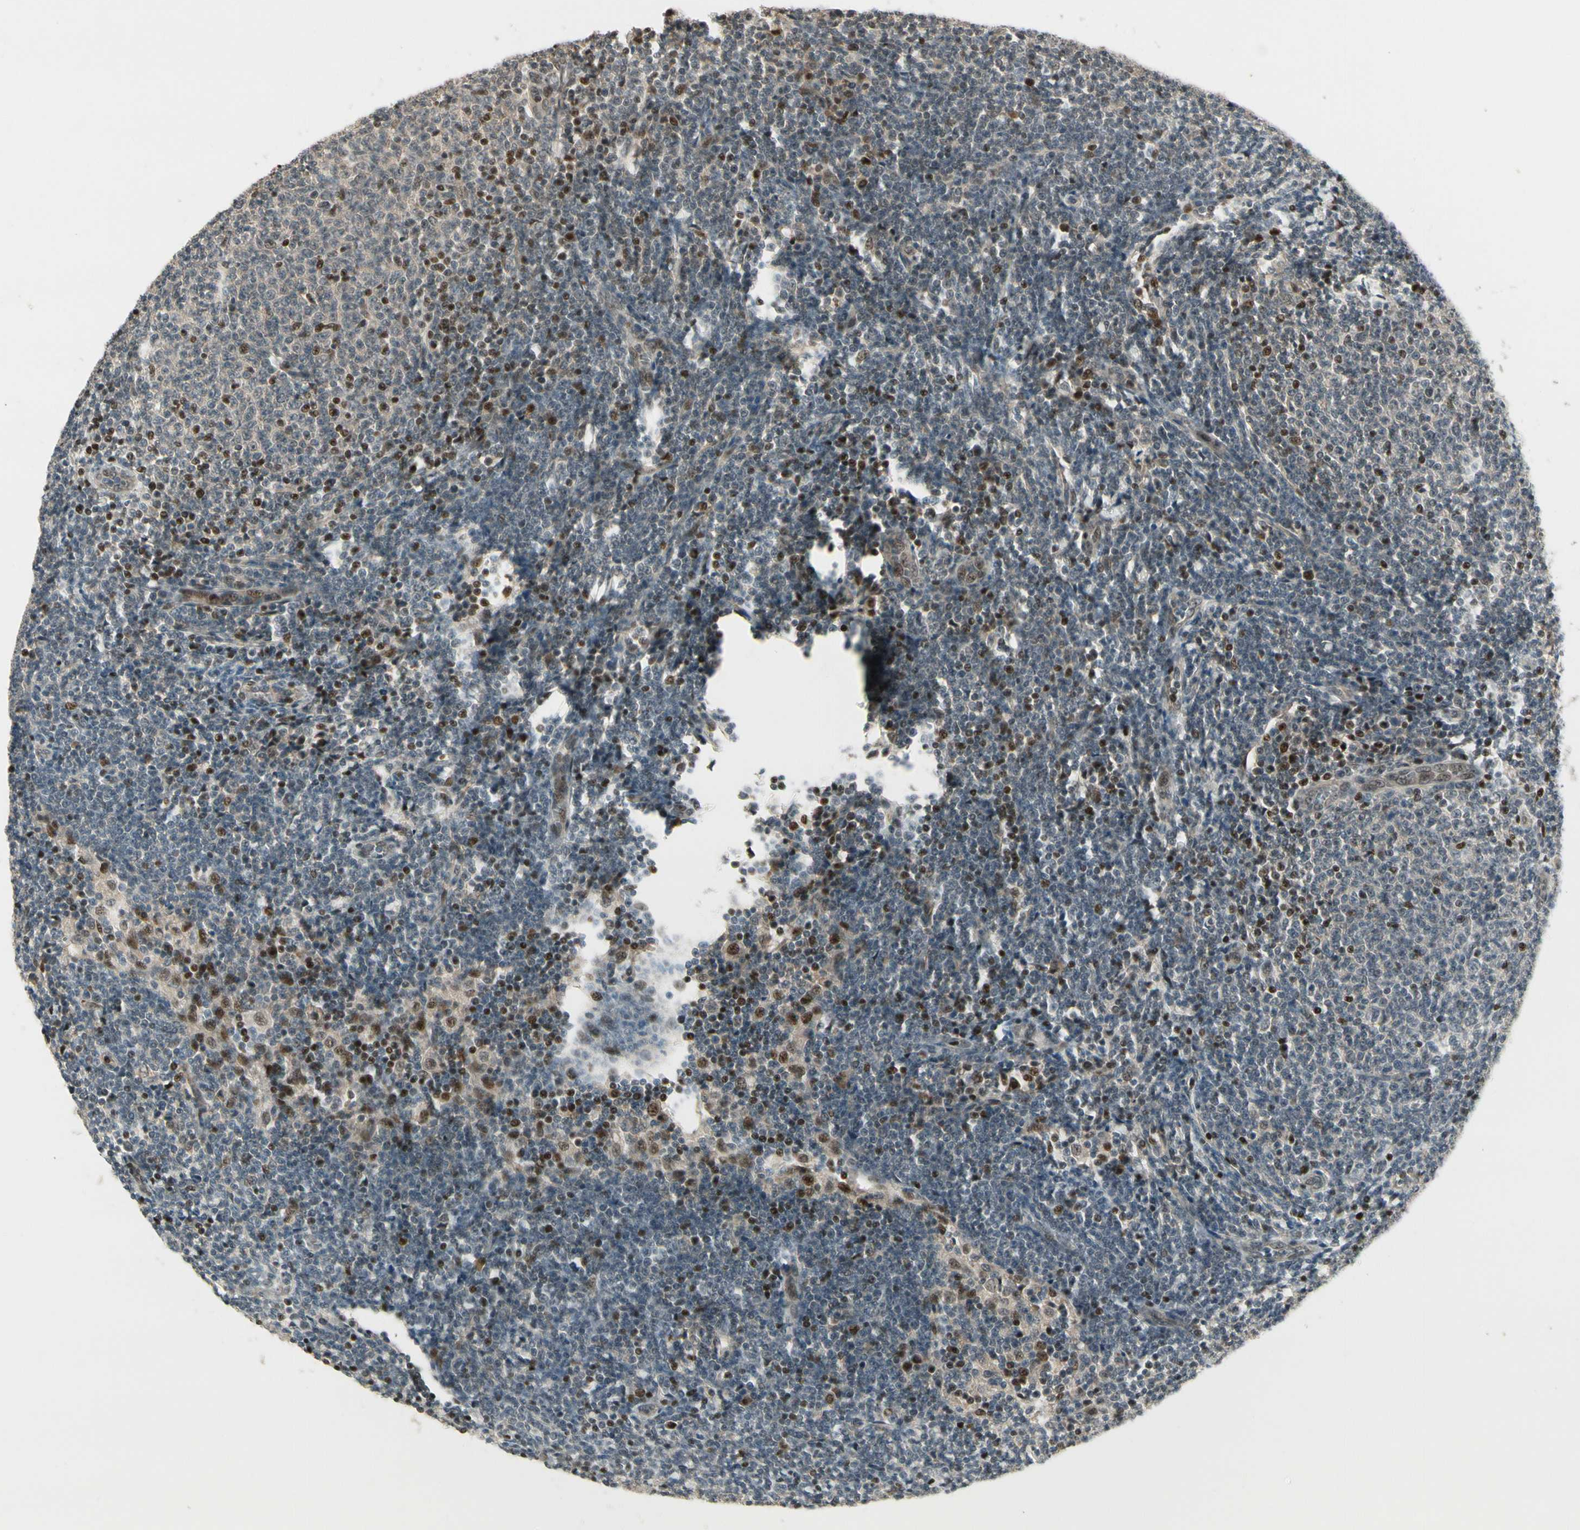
{"staining": {"intensity": "negative", "quantity": "none", "location": "none"}, "tissue": "lymphoma", "cell_type": "Tumor cells", "image_type": "cancer", "snomed": [{"axis": "morphology", "description": "Malignant lymphoma, non-Hodgkin's type, Low grade"}, {"axis": "topography", "description": "Lymph node"}], "caption": "Immunohistochemistry (IHC) of human malignant lymphoma, non-Hodgkin's type (low-grade) shows no positivity in tumor cells.", "gene": "CDK11A", "patient": {"sex": "male", "age": 66}}